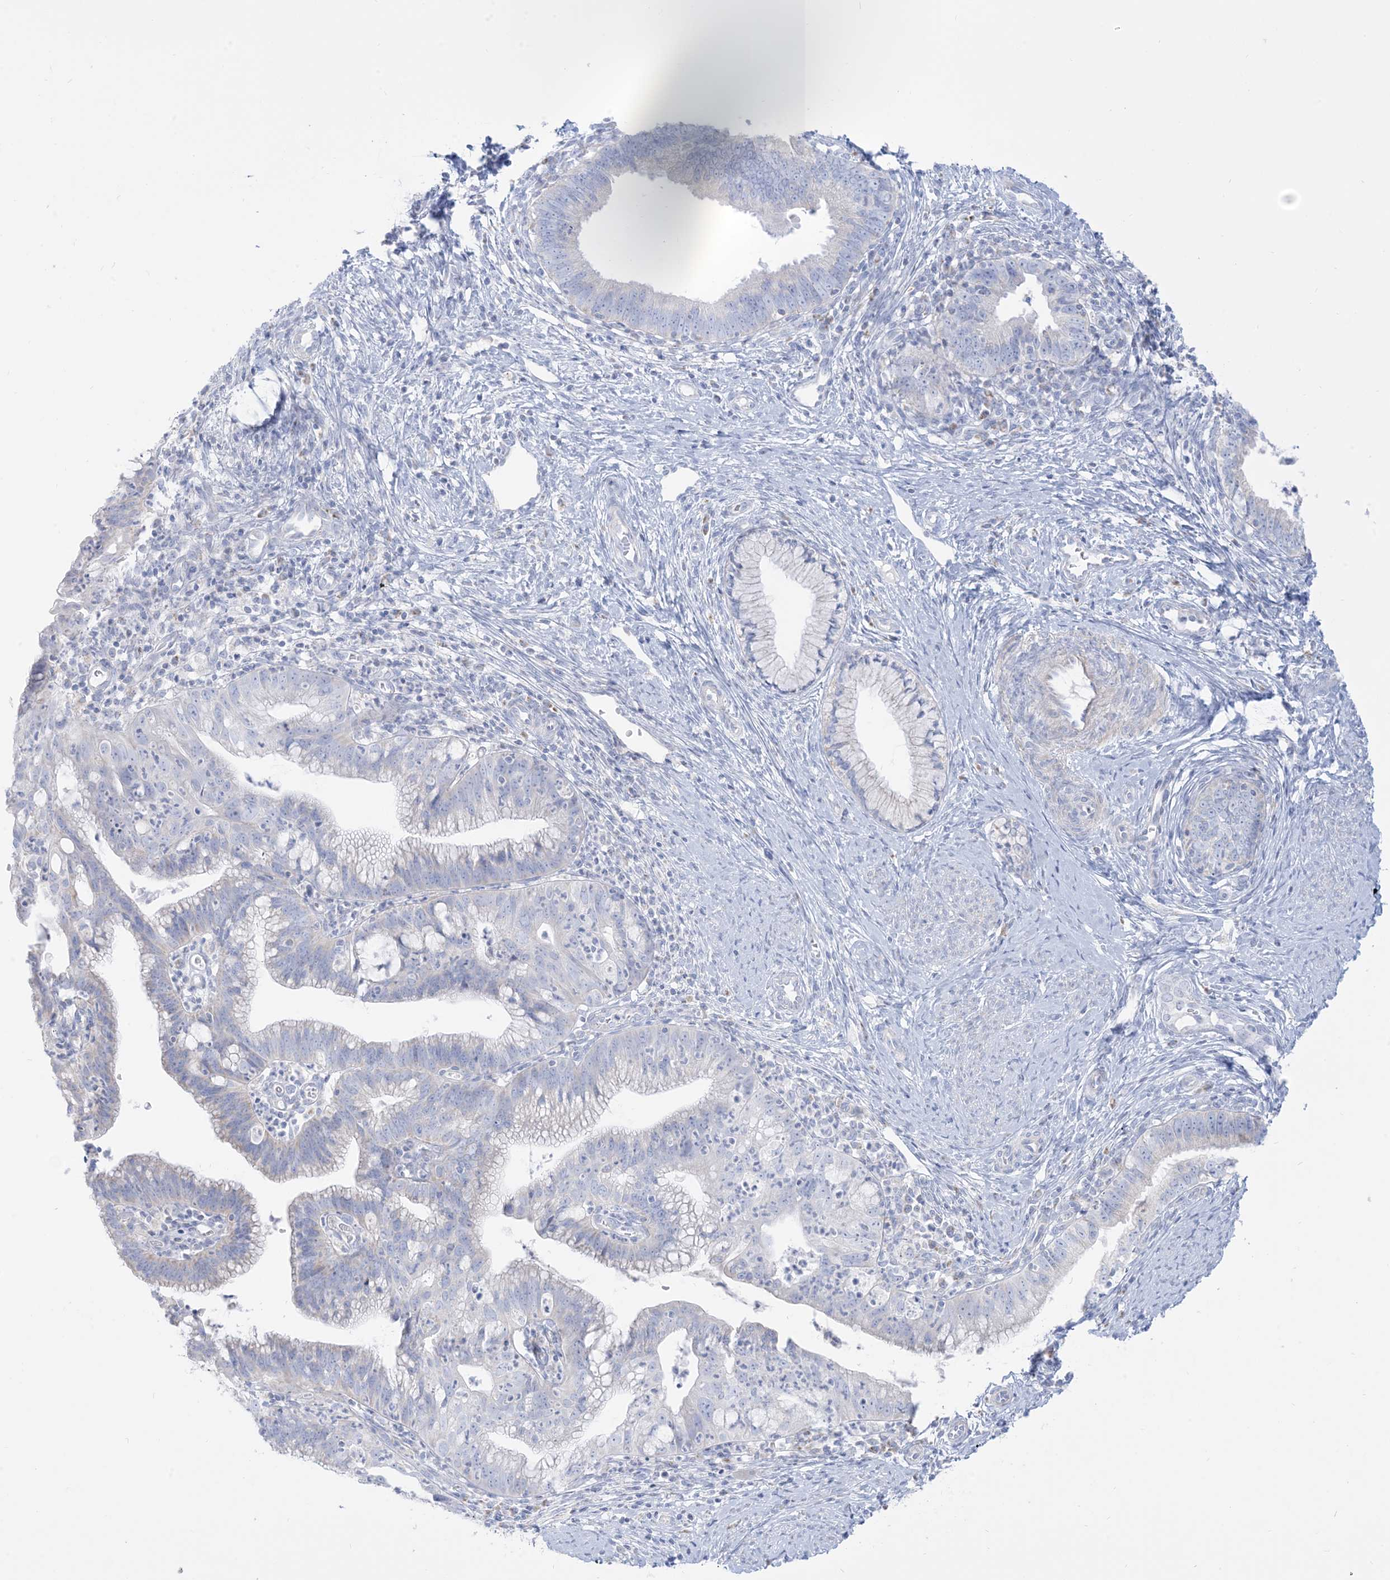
{"staining": {"intensity": "negative", "quantity": "none", "location": "none"}, "tissue": "cervical cancer", "cell_type": "Tumor cells", "image_type": "cancer", "snomed": [{"axis": "morphology", "description": "Adenocarcinoma, NOS"}, {"axis": "topography", "description": "Cervix"}], "caption": "Protein analysis of cervical cancer displays no significant expression in tumor cells.", "gene": "SLC26A3", "patient": {"sex": "female", "age": 36}}